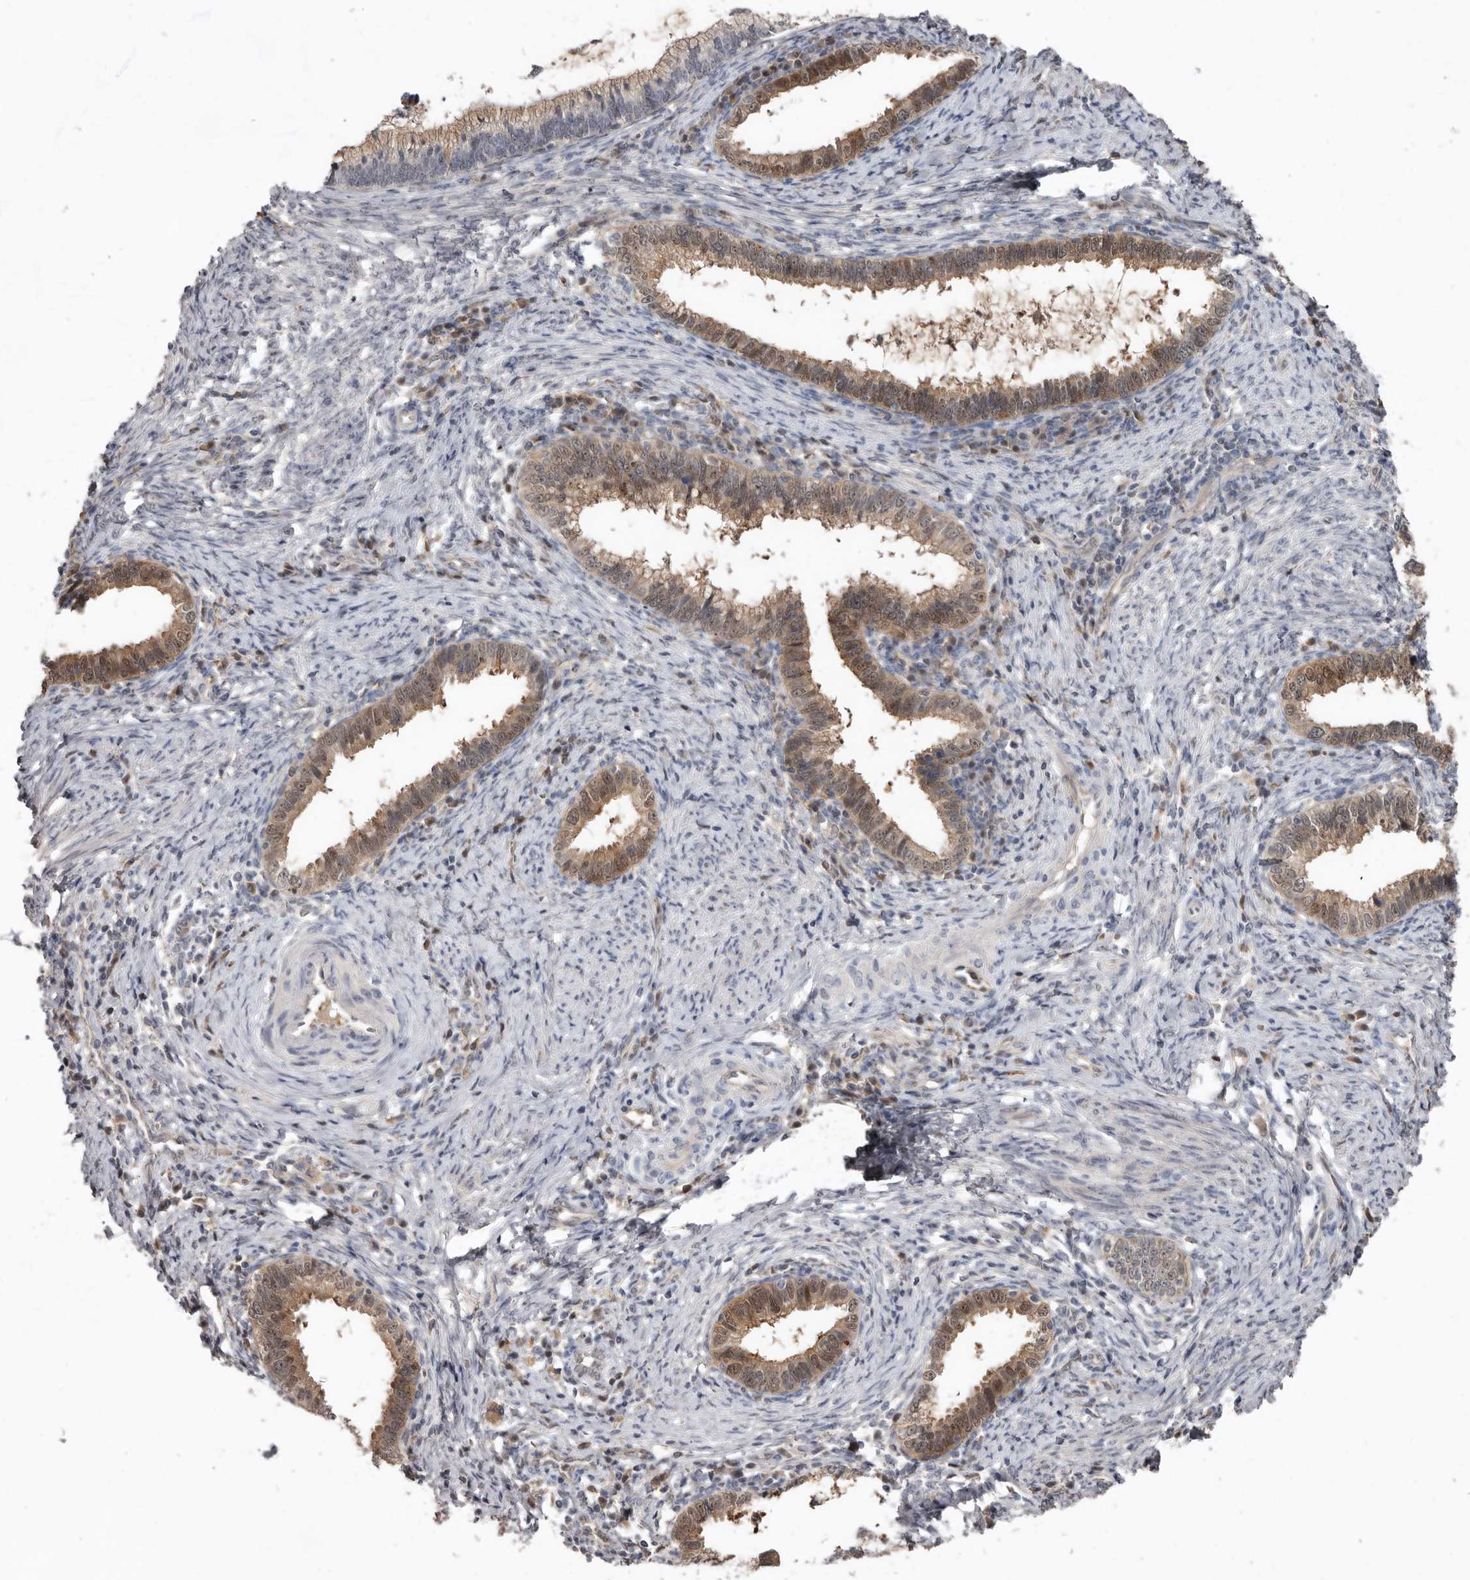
{"staining": {"intensity": "moderate", "quantity": ">75%", "location": "cytoplasmic/membranous"}, "tissue": "cervical cancer", "cell_type": "Tumor cells", "image_type": "cancer", "snomed": [{"axis": "morphology", "description": "Adenocarcinoma, NOS"}, {"axis": "topography", "description": "Cervix"}], "caption": "Protein expression analysis of human cervical adenocarcinoma reveals moderate cytoplasmic/membranous positivity in approximately >75% of tumor cells.", "gene": "RBKS", "patient": {"sex": "female", "age": 36}}